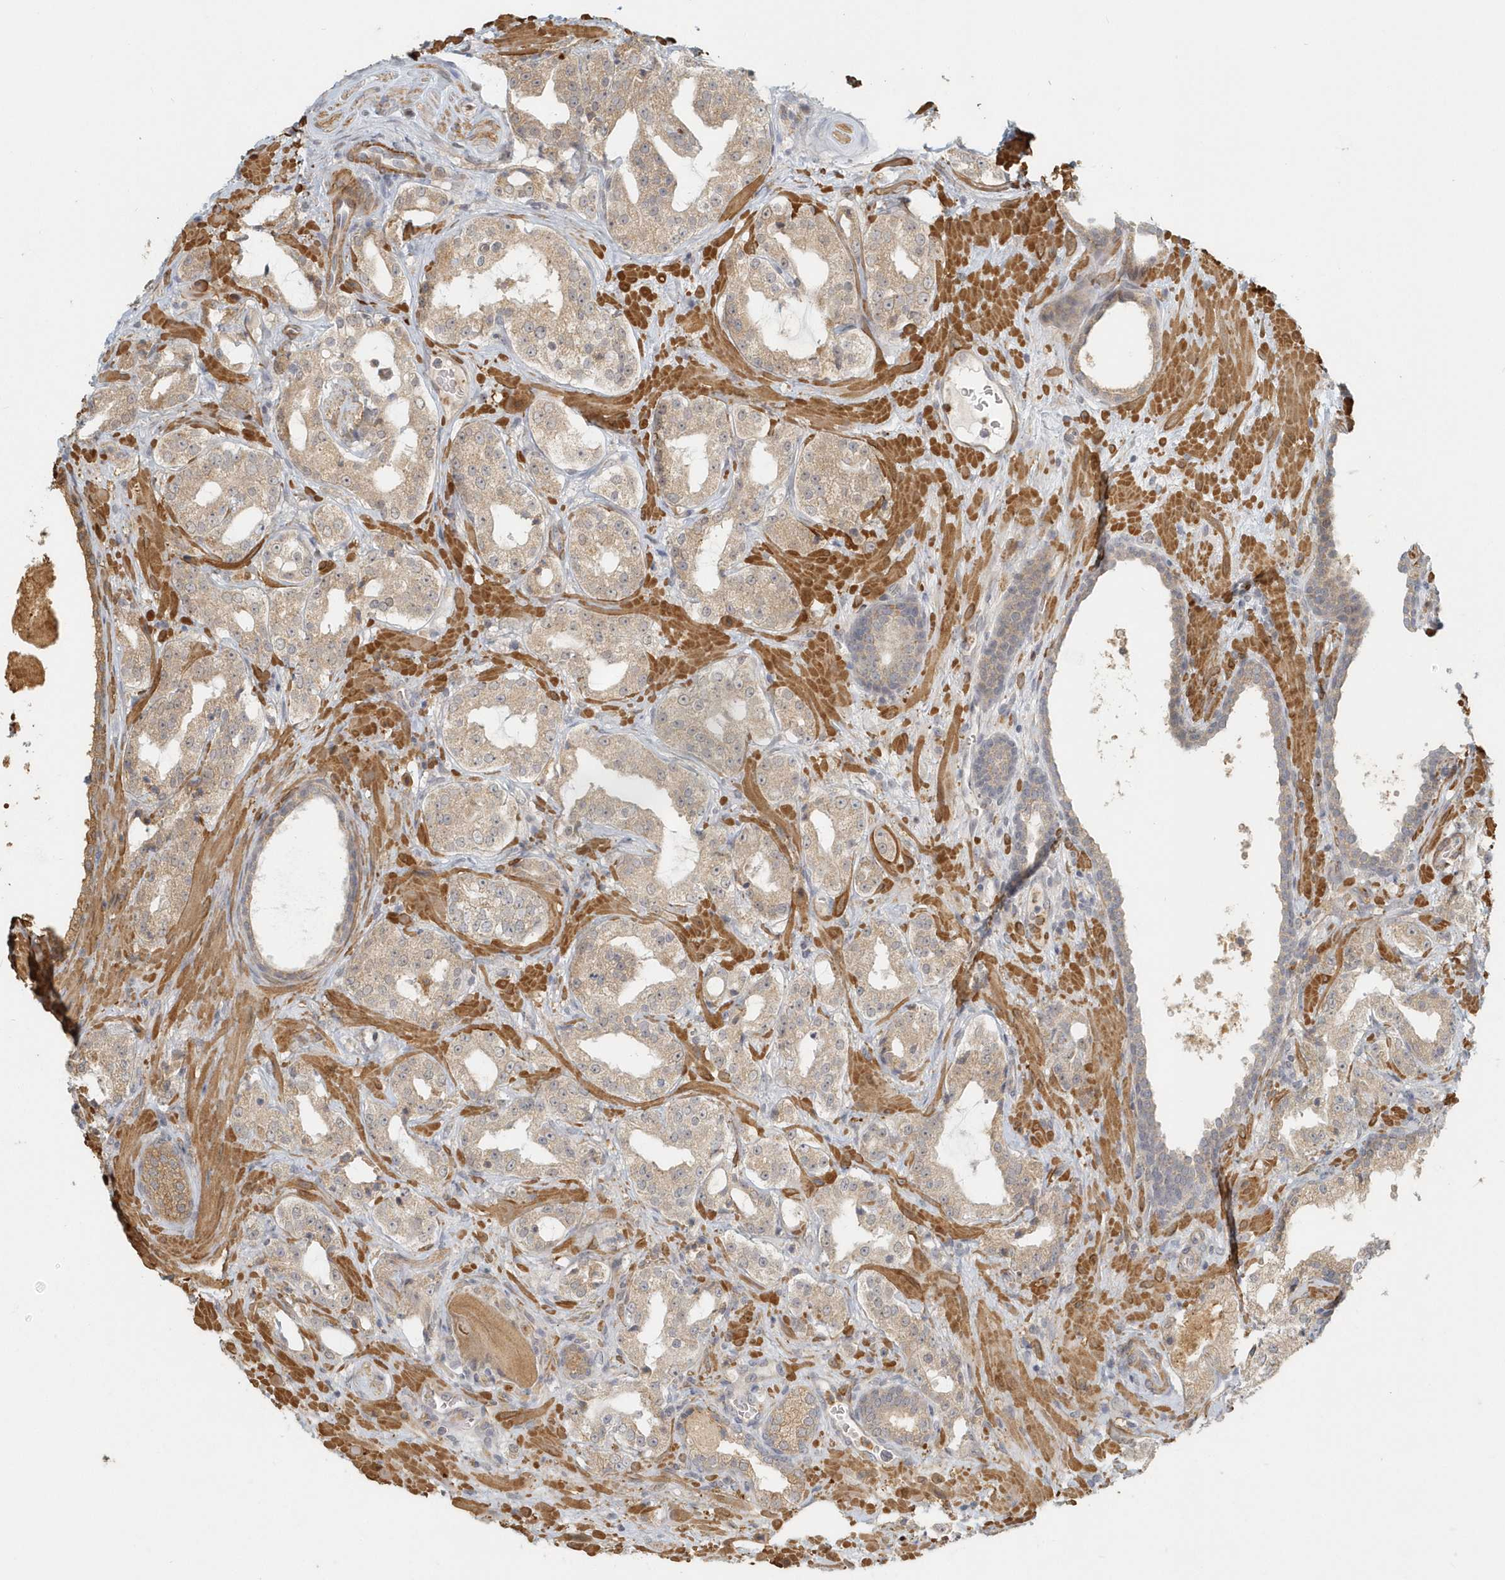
{"staining": {"intensity": "moderate", "quantity": ">75%", "location": "cytoplasmic/membranous"}, "tissue": "prostate cancer", "cell_type": "Tumor cells", "image_type": "cancer", "snomed": [{"axis": "morphology", "description": "Adenocarcinoma, High grade"}, {"axis": "topography", "description": "Prostate"}], "caption": "This is an image of immunohistochemistry (IHC) staining of prostate adenocarcinoma (high-grade), which shows moderate staining in the cytoplasmic/membranous of tumor cells.", "gene": "NAPB", "patient": {"sex": "male", "age": 64}}